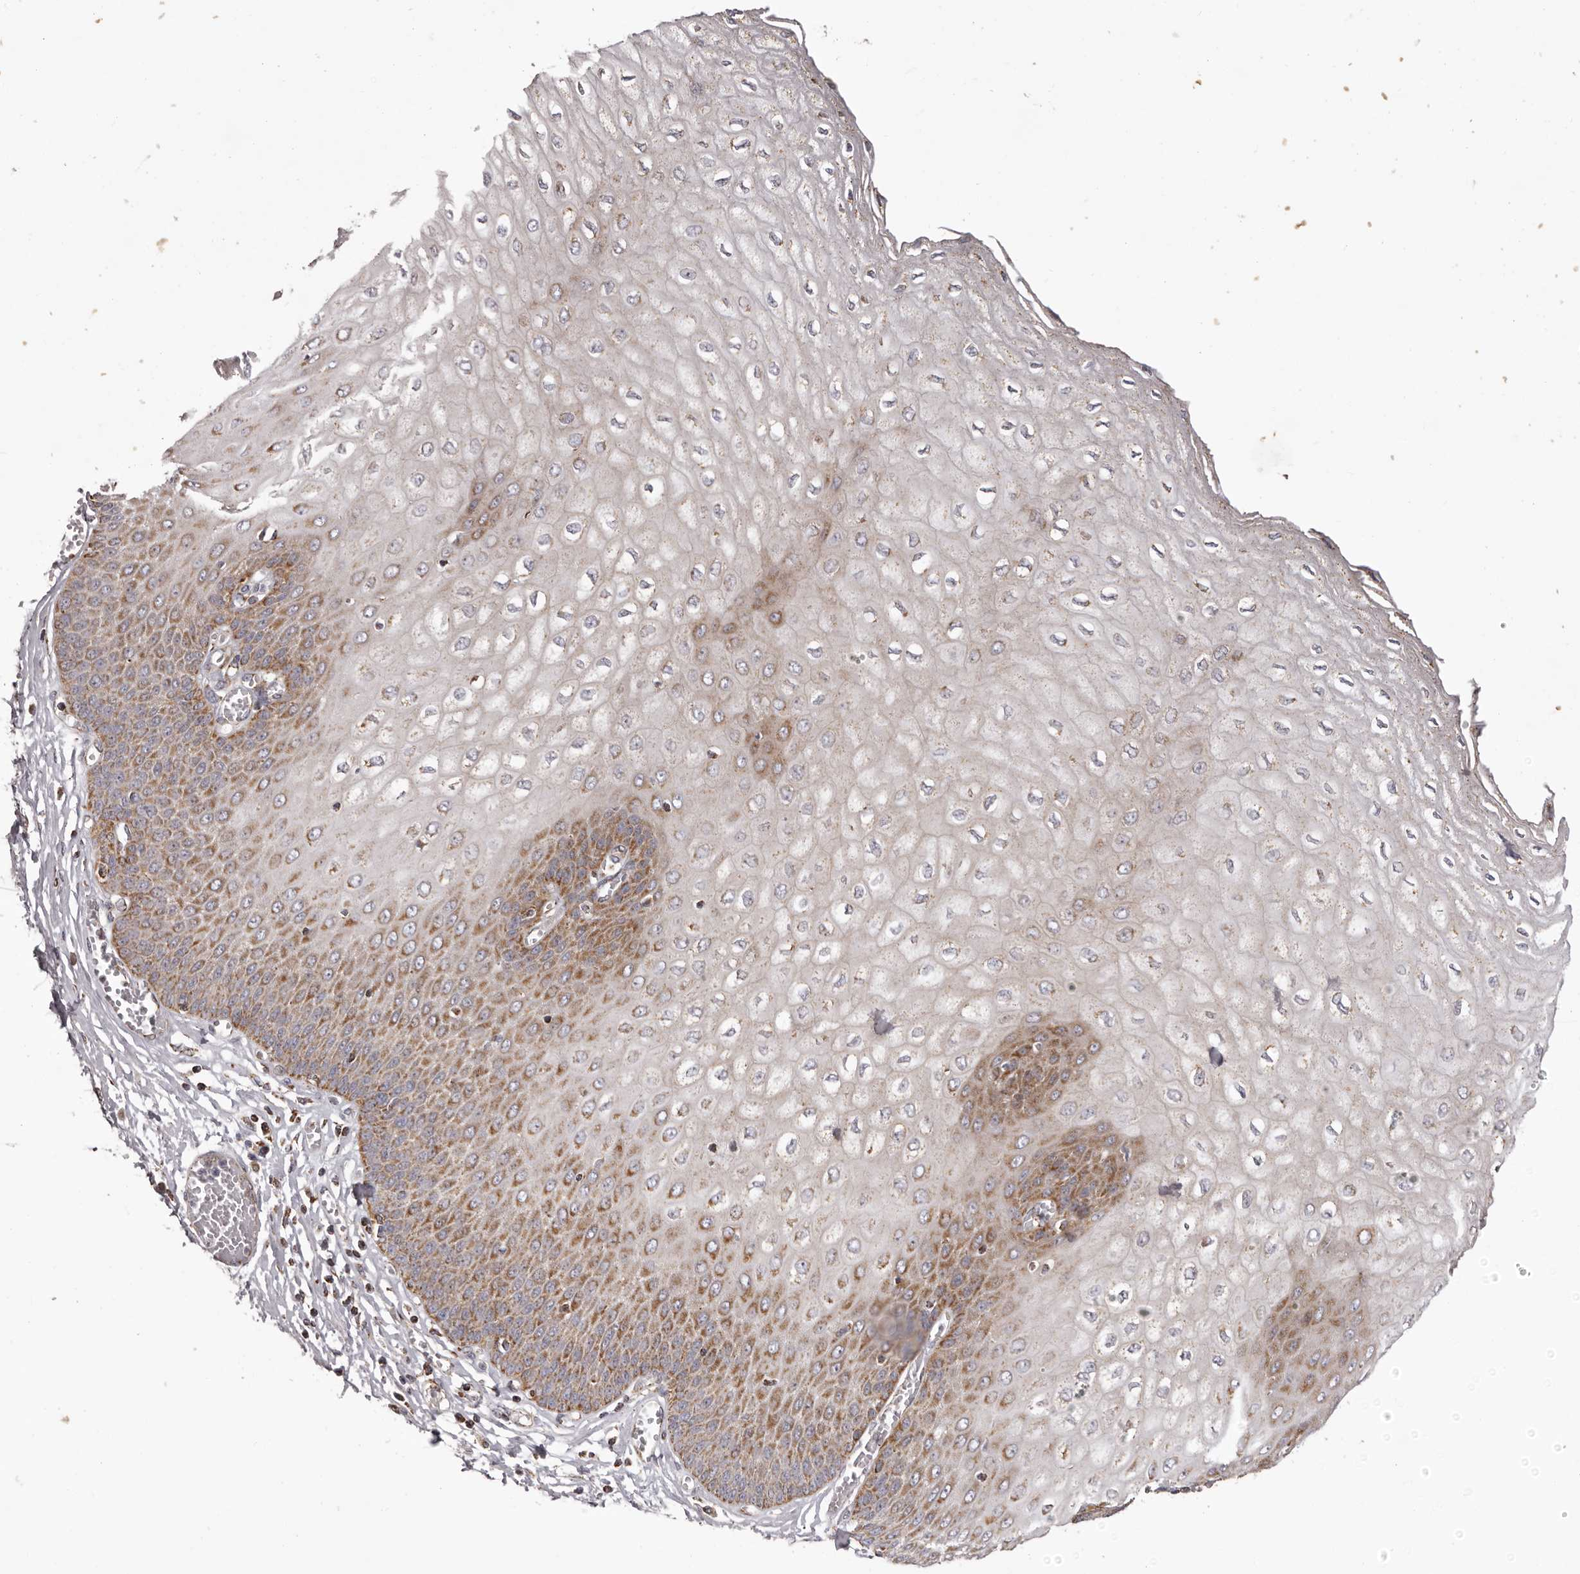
{"staining": {"intensity": "strong", "quantity": "25%-75%", "location": "cytoplasmic/membranous"}, "tissue": "esophagus", "cell_type": "Squamous epithelial cells", "image_type": "normal", "snomed": [{"axis": "morphology", "description": "Normal tissue, NOS"}, {"axis": "topography", "description": "Esophagus"}], "caption": "Protein expression analysis of benign human esophagus reveals strong cytoplasmic/membranous positivity in approximately 25%-75% of squamous epithelial cells. (brown staining indicates protein expression, while blue staining denotes nuclei).", "gene": "CHRM2", "patient": {"sex": "male", "age": 60}}